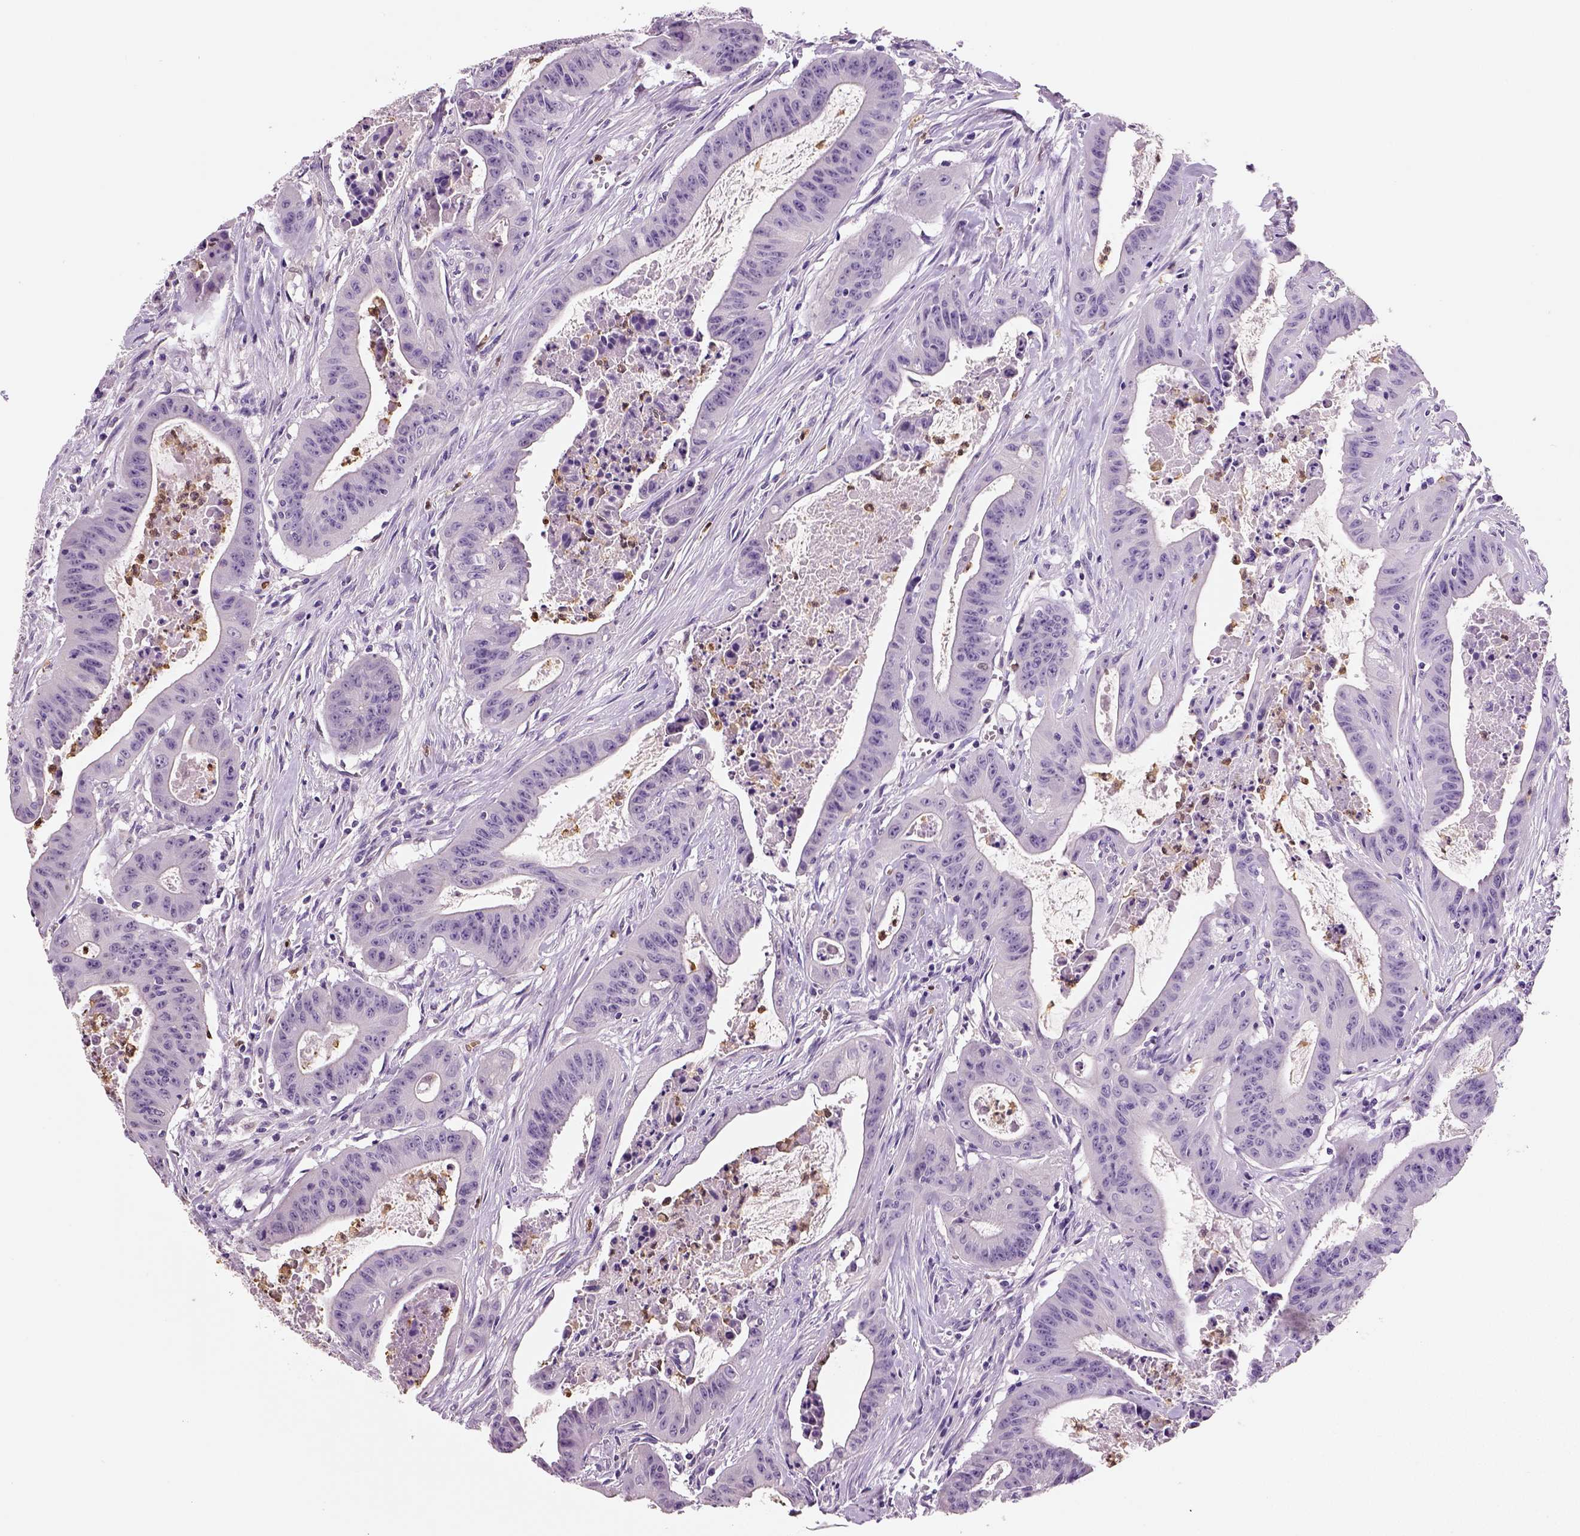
{"staining": {"intensity": "negative", "quantity": "none", "location": "none"}, "tissue": "colorectal cancer", "cell_type": "Tumor cells", "image_type": "cancer", "snomed": [{"axis": "morphology", "description": "Adenocarcinoma, NOS"}, {"axis": "topography", "description": "Colon"}], "caption": "IHC of adenocarcinoma (colorectal) demonstrates no positivity in tumor cells.", "gene": "NECAB2", "patient": {"sex": "male", "age": 33}}